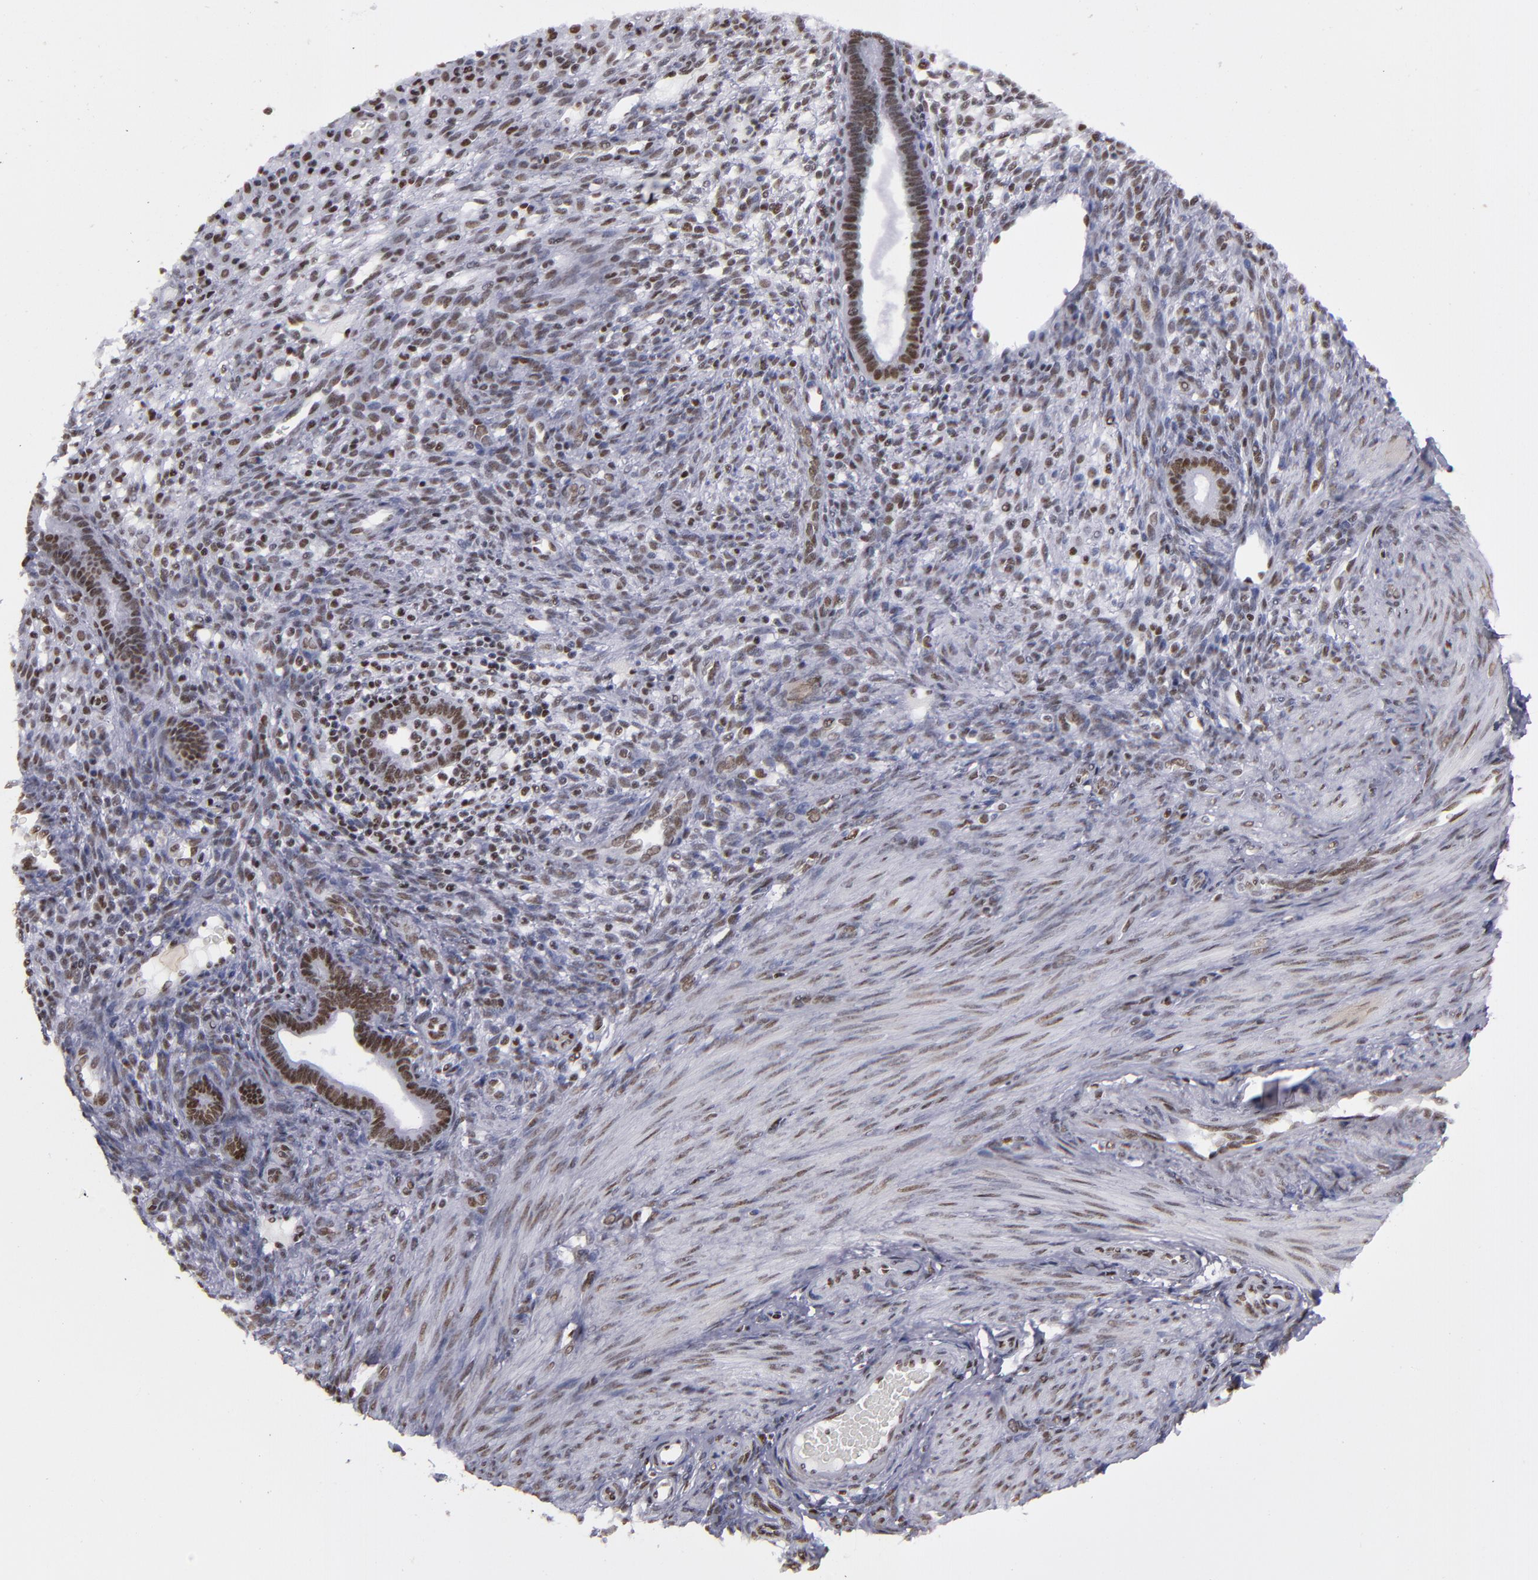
{"staining": {"intensity": "weak", "quantity": "<25%", "location": "nuclear"}, "tissue": "endometrium", "cell_type": "Cells in endometrial stroma", "image_type": "normal", "snomed": [{"axis": "morphology", "description": "Normal tissue, NOS"}, {"axis": "topography", "description": "Endometrium"}], "caption": "This is an IHC micrograph of unremarkable human endometrium. There is no staining in cells in endometrial stroma.", "gene": "TERF2", "patient": {"sex": "female", "age": 72}}